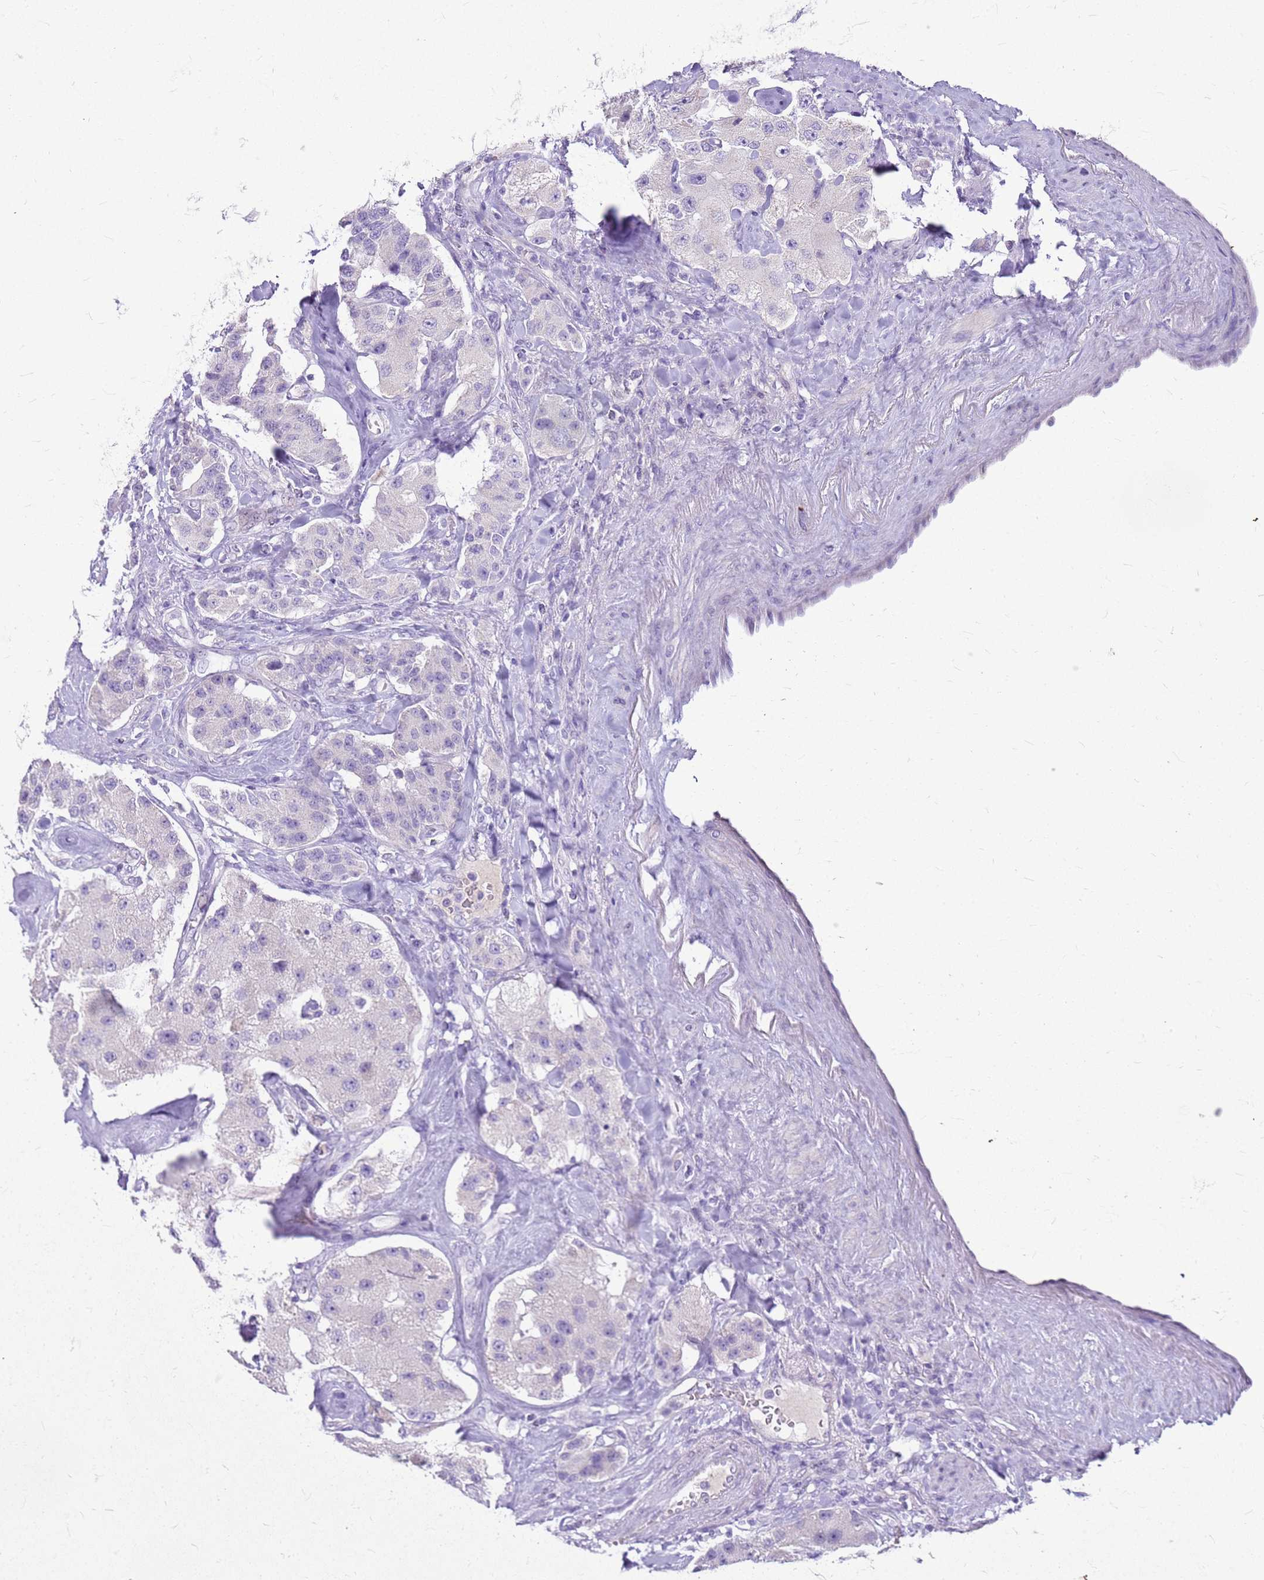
{"staining": {"intensity": "negative", "quantity": "none", "location": "none"}, "tissue": "carcinoid", "cell_type": "Tumor cells", "image_type": "cancer", "snomed": [{"axis": "morphology", "description": "Carcinoid, malignant, NOS"}, {"axis": "topography", "description": "Pancreas"}], "caption": "Tumor cells show no significant protein expression in malignant carcinoid. Nuclei are stained in blue.", "gene": "FABP2", "patient": {"sex": "male", "age": 41}}